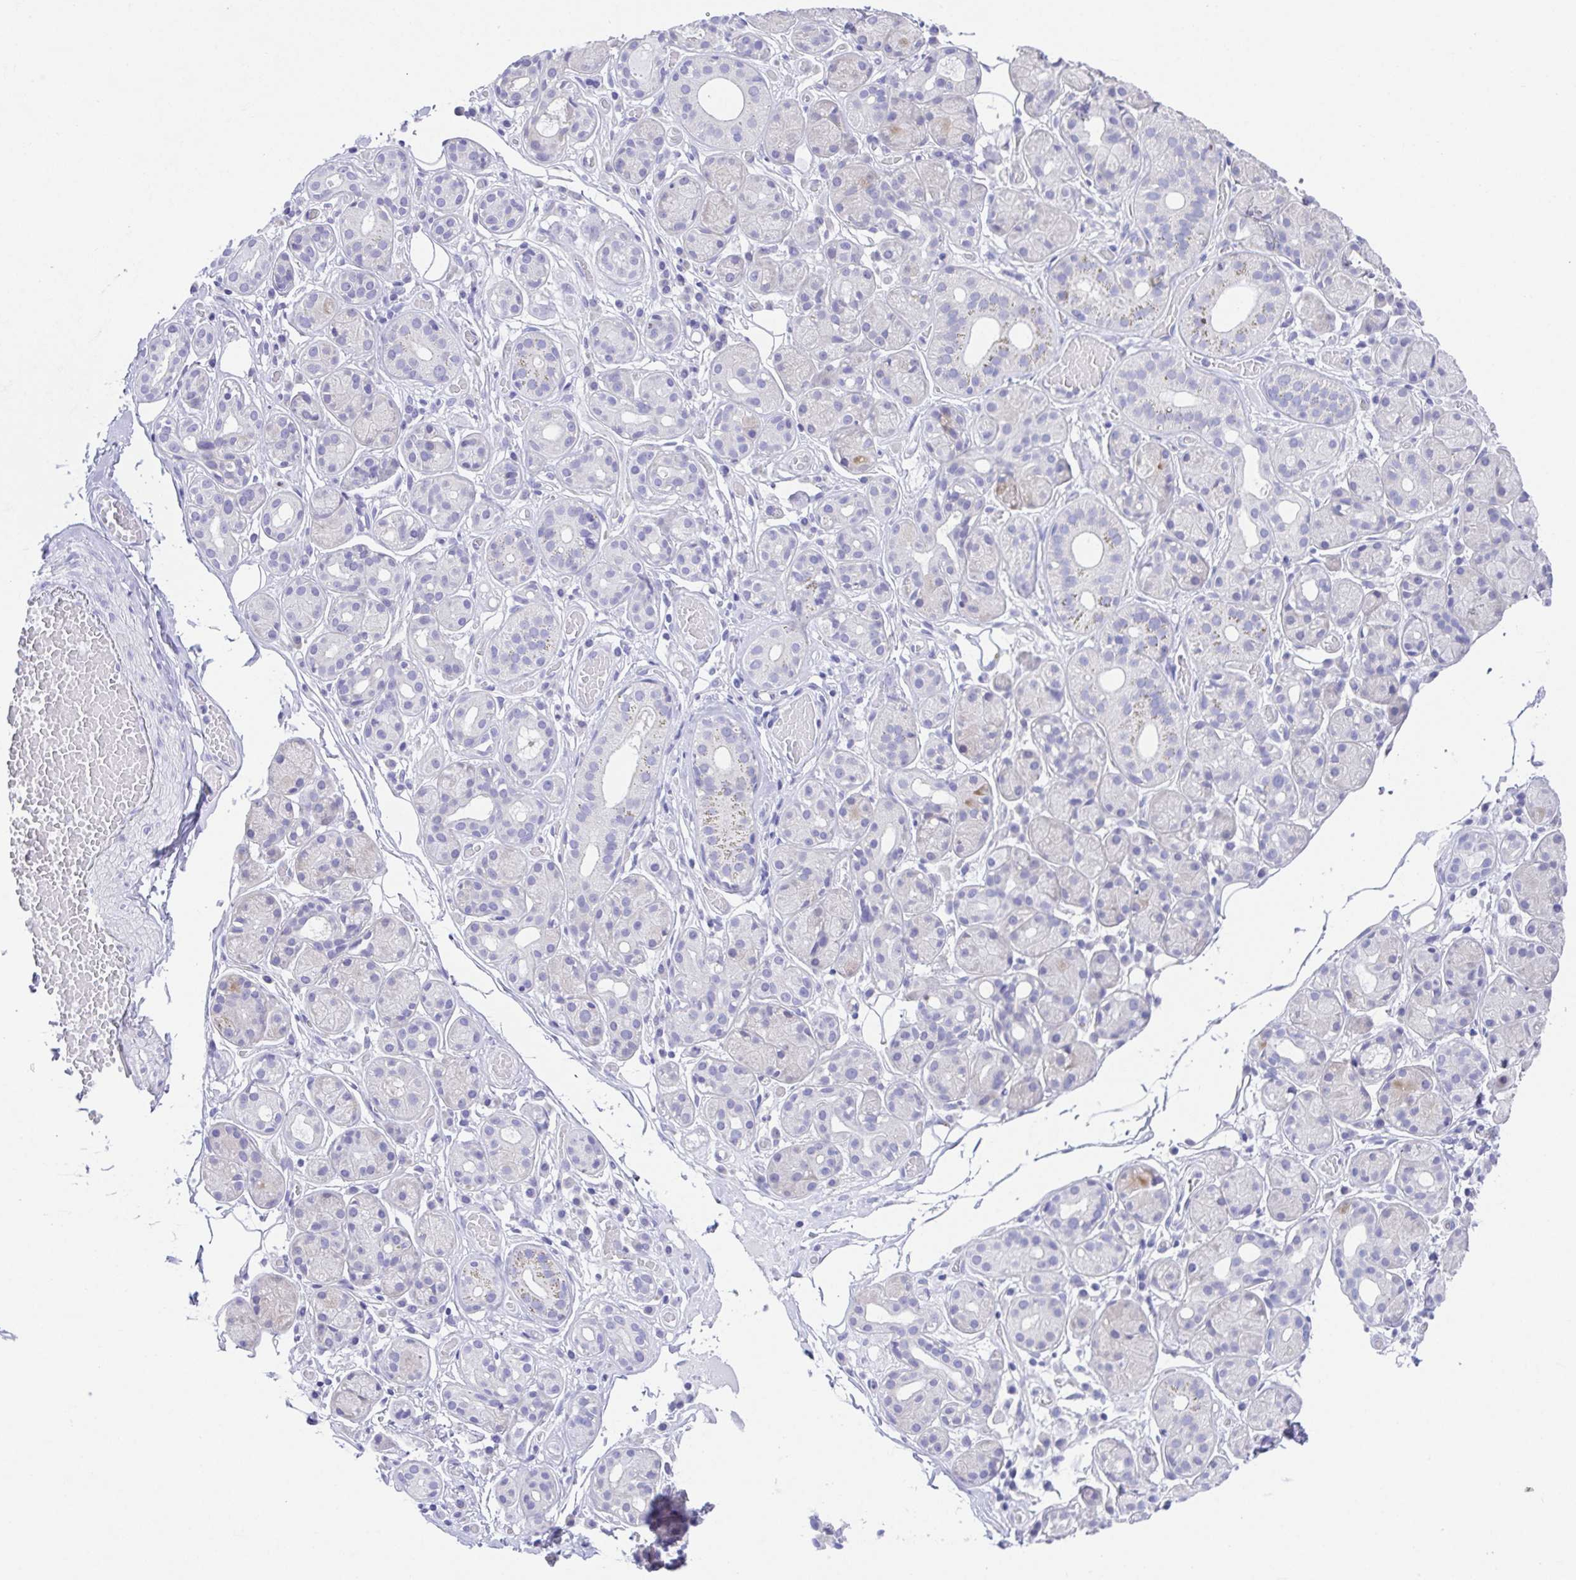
{"staining": {"intensity": "negative", "quantity": "none", "location": "none"}, "tissue": "salivary gland", "cell_type": "Glandular cells", "image_type": "normal", "snomed": [{"axis": "morphology", "description": "Normal tissue, NOS"}, {"axis": "topography", "description": "Salivary gland"}, {"axis": "topography", "description": "Peripheral nerve tissue"}], "caption": "The photomicrograph exhibits no staining of glandular cells in benign salivary gland. The staining was performed using DAB (3,3'-diaminobenzidine) to visualize the protein expression in brown, while the nuclei were stained in blue with hematoxylin (Magnification: 20x).", "gene": "LUZP4", "patient": {"sex": "male", "age": 71}}